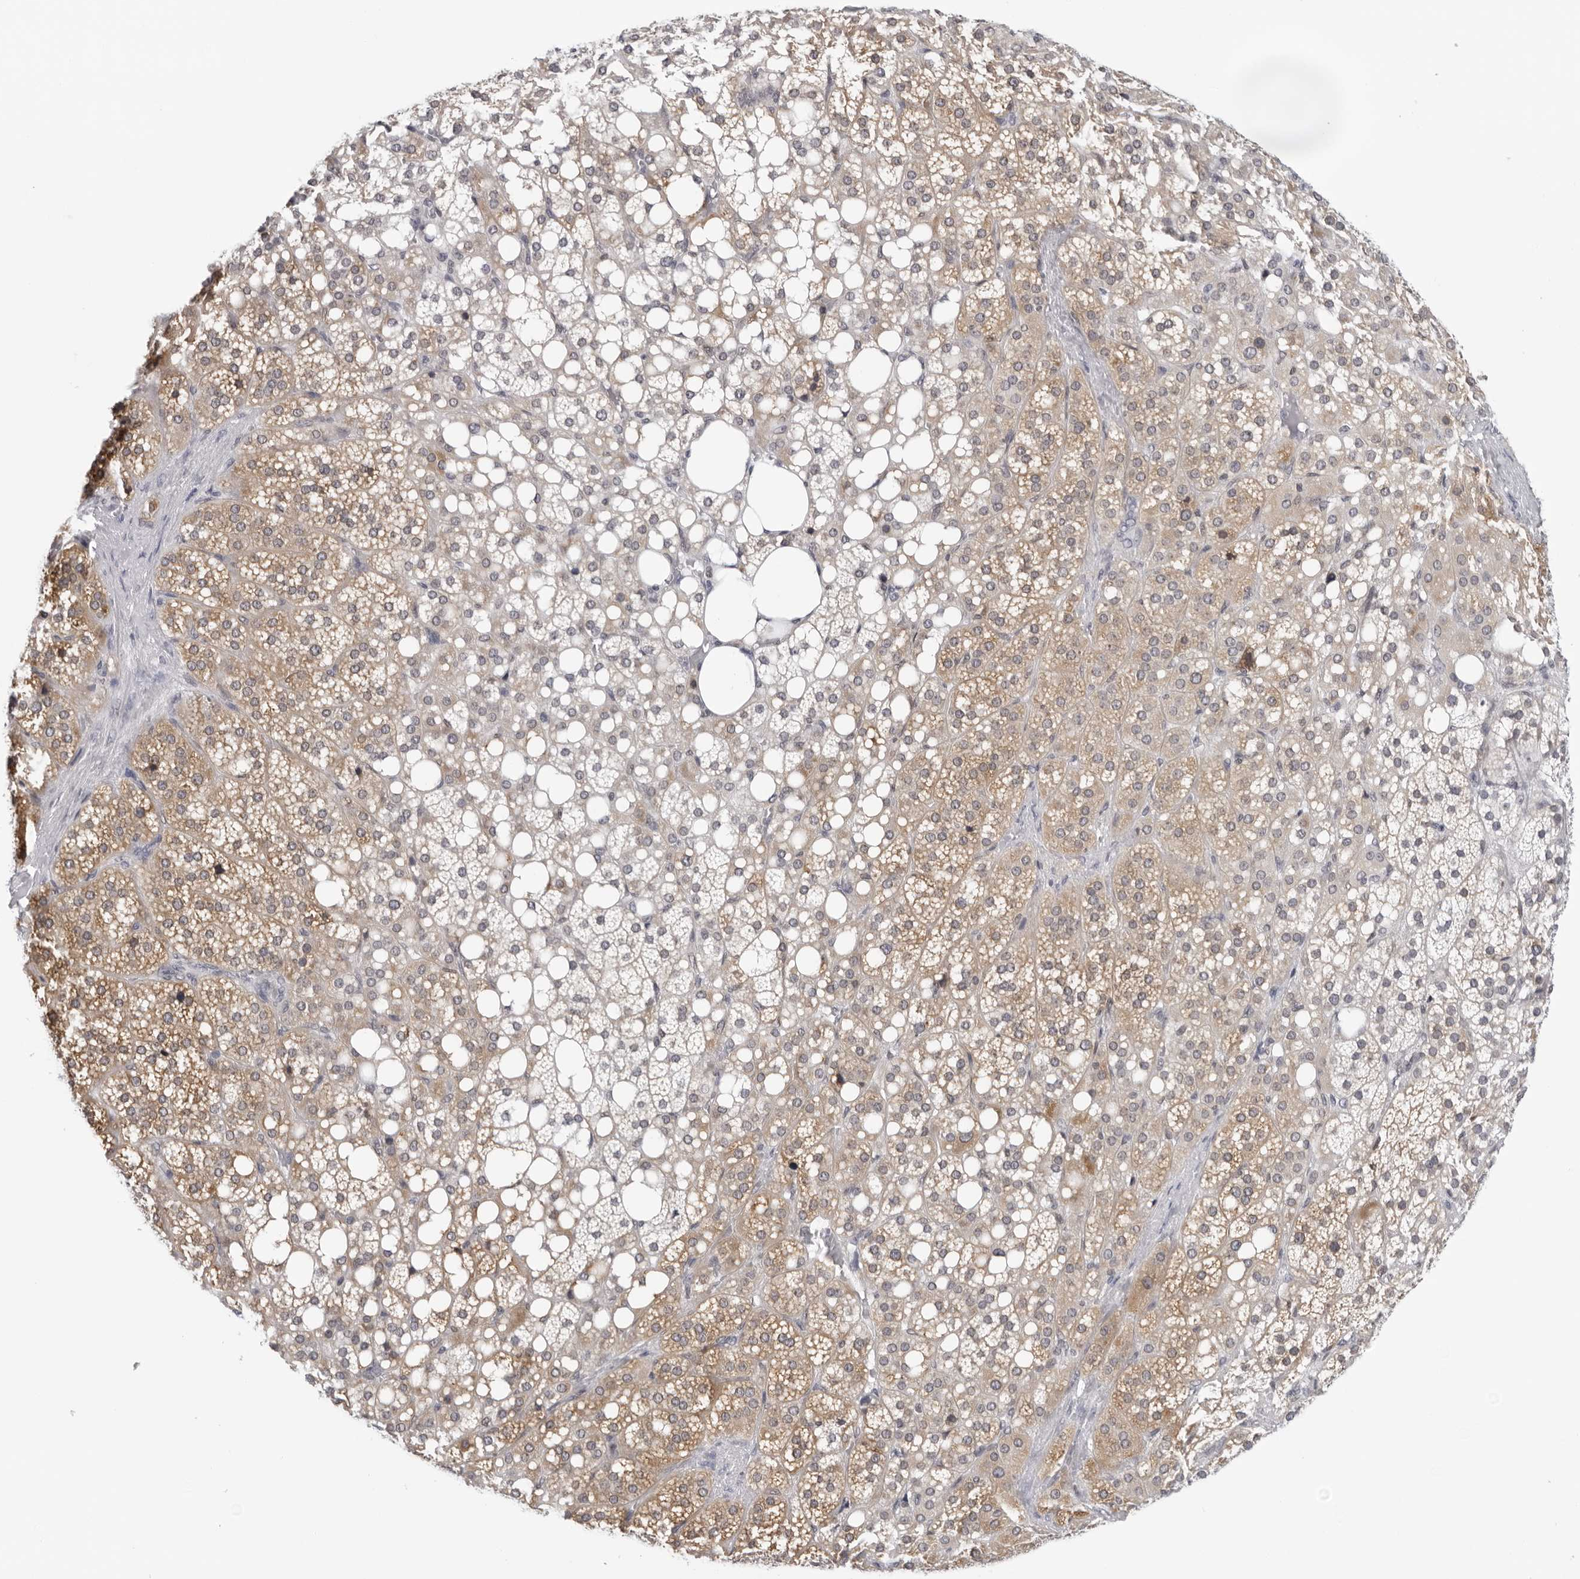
{"staining": {"intensity": "moderate", "quantity": "25%-75%", "location": "cytoplasmic/membranous"}, "tissue": "adrenal gland", "cell_type": "Glandular cells", "image_type": "normal", "snomed": [{"axis": "morphology", "description": "Normal tissue, NOS"}, {"axis": "topography", "description": "Adrenal gland"}], "caption": "IHC photomicrograph of benign human adrenal gland stained for a protein (brown), which shows medium levels of moderate cytoplasmic/membranous positivity in about 25%-75% of glandular cells.", "gene": "CPT2", "patient": {"sex": "female", "age": 59}}